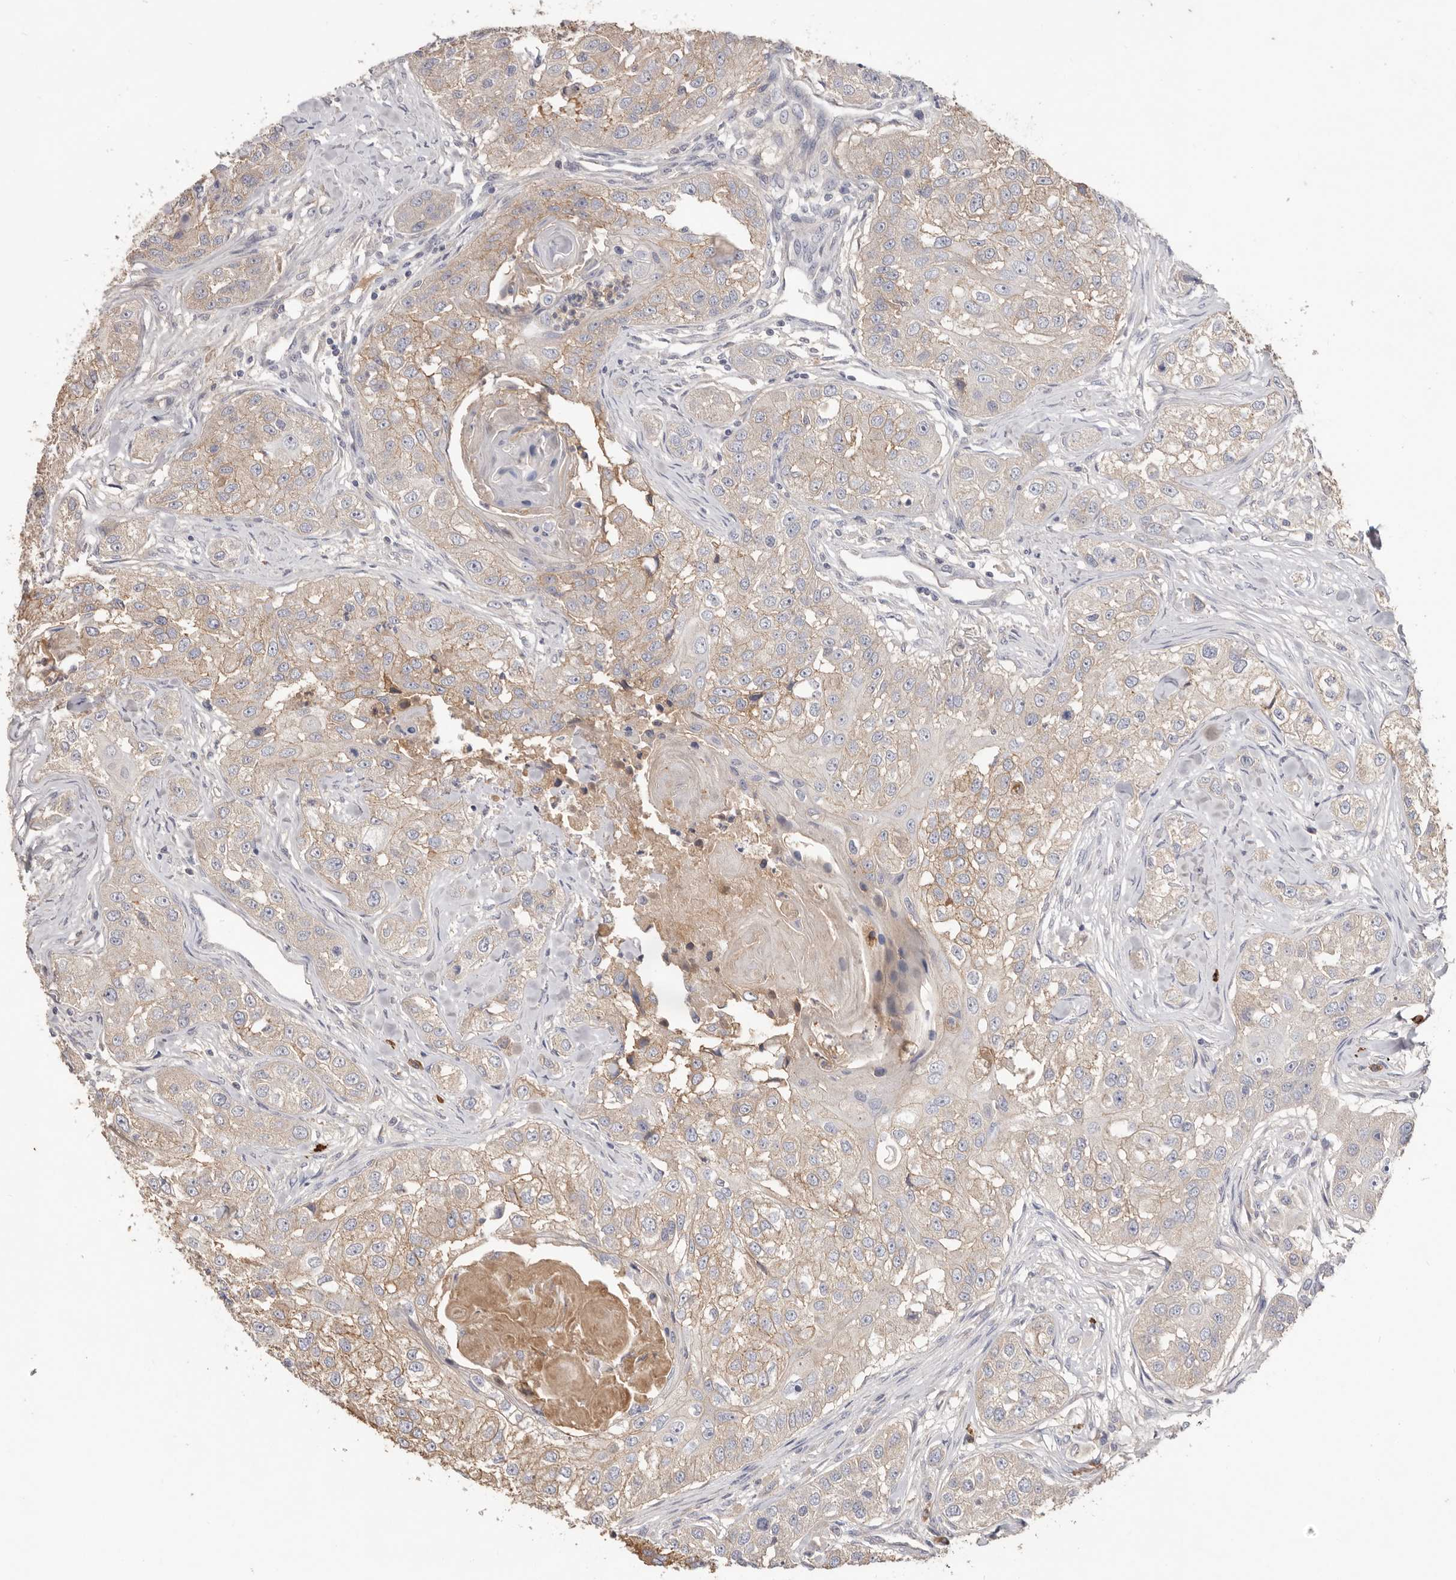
{"staining": {"intensity": "weak", "quantity": ">75%", "location": "cytoplasmic/membranous"}, "tissue": "head and neck cancer", "cell_type": "Tumor cells", "image_type": "cancer", "snomed": [{"axis": "morphology", "description": "Normal tissue, NOS"}, {"axis": "morphology", "description": "Squamous cell carcinoma, NOS"}, {"axis": "topography", "description": "Skeletal muscle"}, {"axis": "topography", "description": "Head-Neck"}], "caption": "Head and neck squamous cell carcinoma was stained to show a protein in brown. There is low levels of weak cytoplasmic/membranous staining in approximately >75% of tumor cells.", "gene": "HCAR2", "patient": {"sex": "male", "age": 51}}